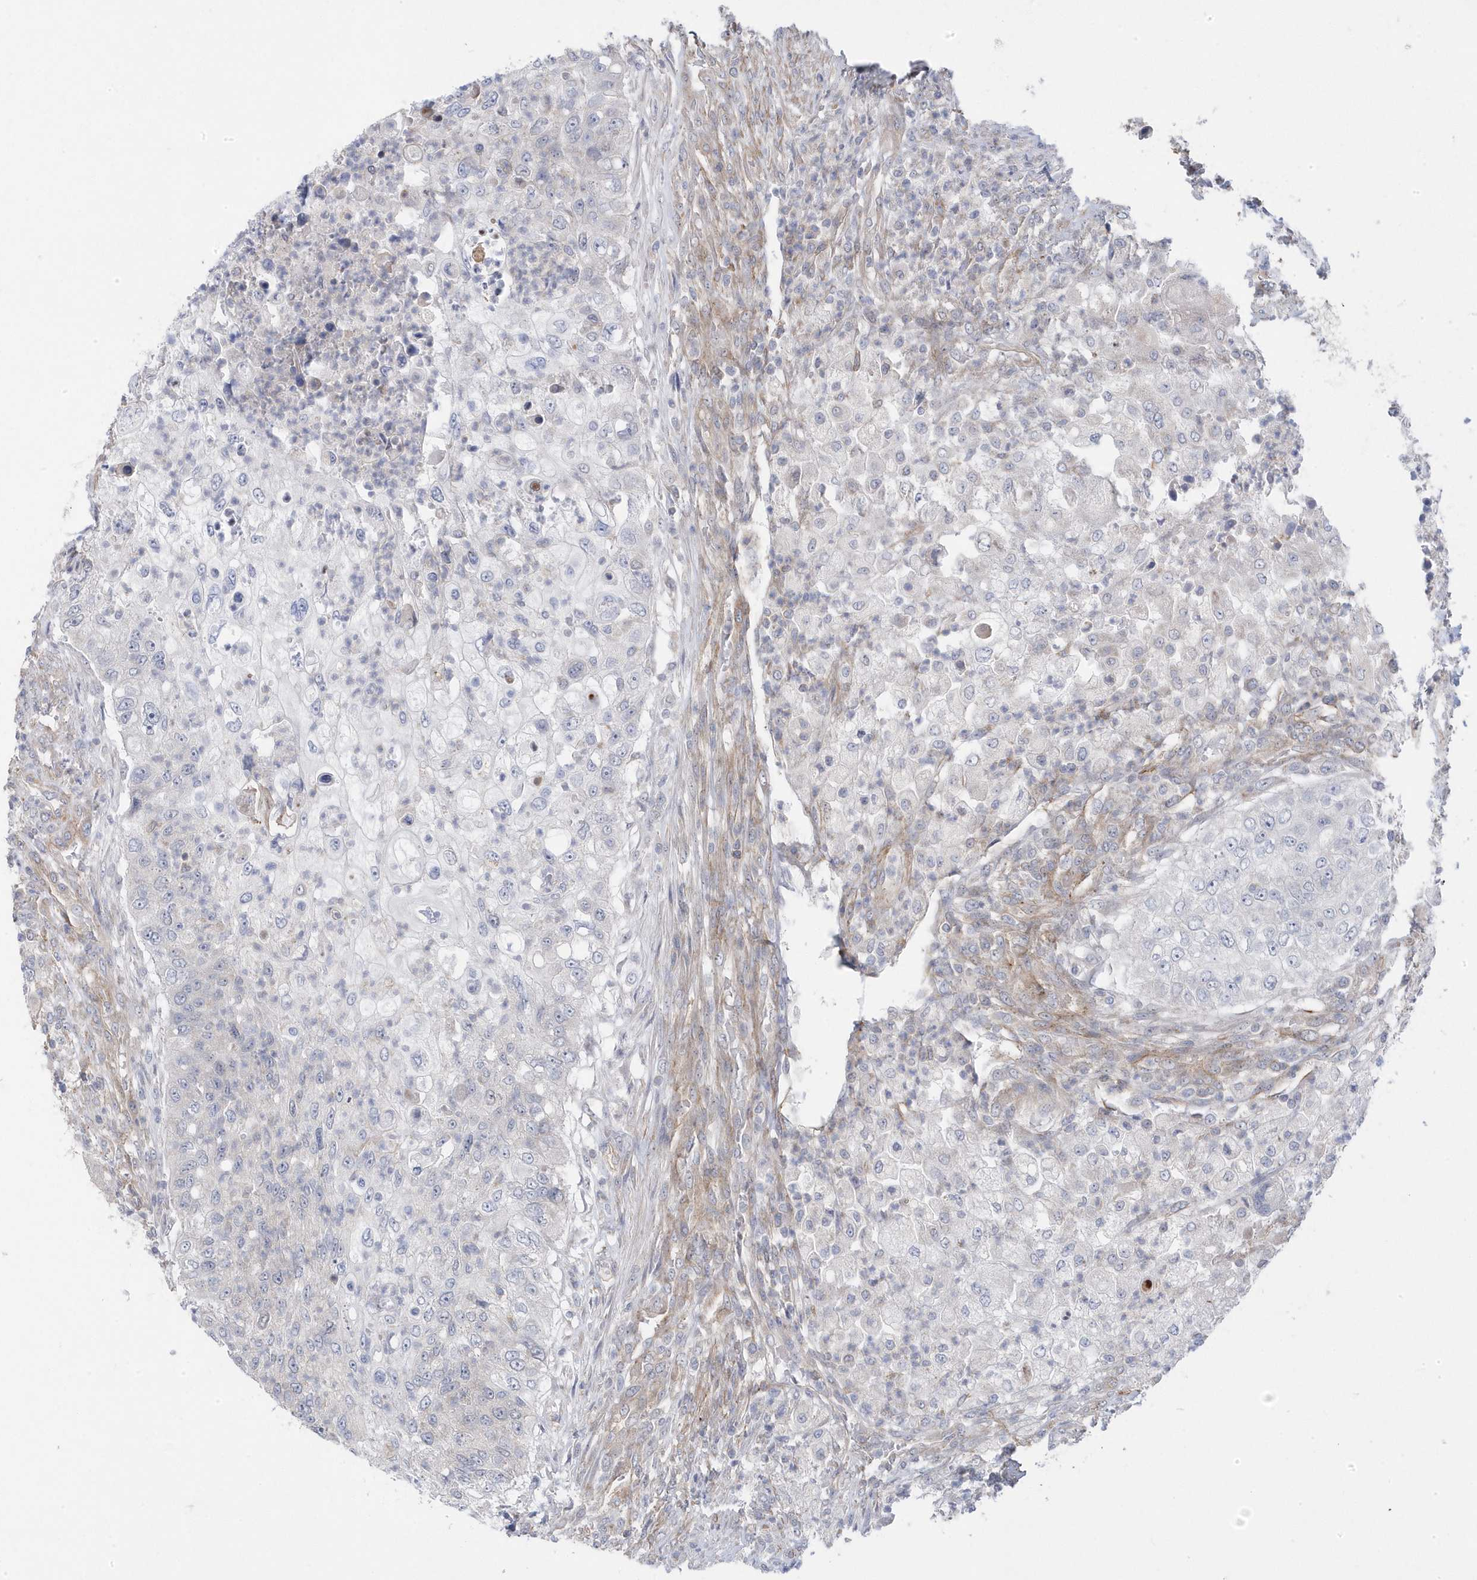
{"staining": {"intensity": "weak", "quantity": "<25%", "location": "cytoplasmic/membranous"}, "tissue": "urothelial cancer", "cell_type": "Tumor cells", "image_type": "cancer", "snomed": [{"axis": "morphology", "description": "Urothelial carcinoma, High grade"}, {"axis": "topography", "description": "Urinary bladder"}], "caption": "High magnification brightfield microscopy of urothelial cancer stained with DAB (3,3'-diaminobenzidine) (brown) and counterstained with hematoxylin (blue): tumor cells show no significant positivity. (DAB (3,3'-diaminobenzidine) immunohistochemistry with hematoxylin counter stain).", "gene": "ANAPC1", "patient": {"sex": "female", "age": 60}}